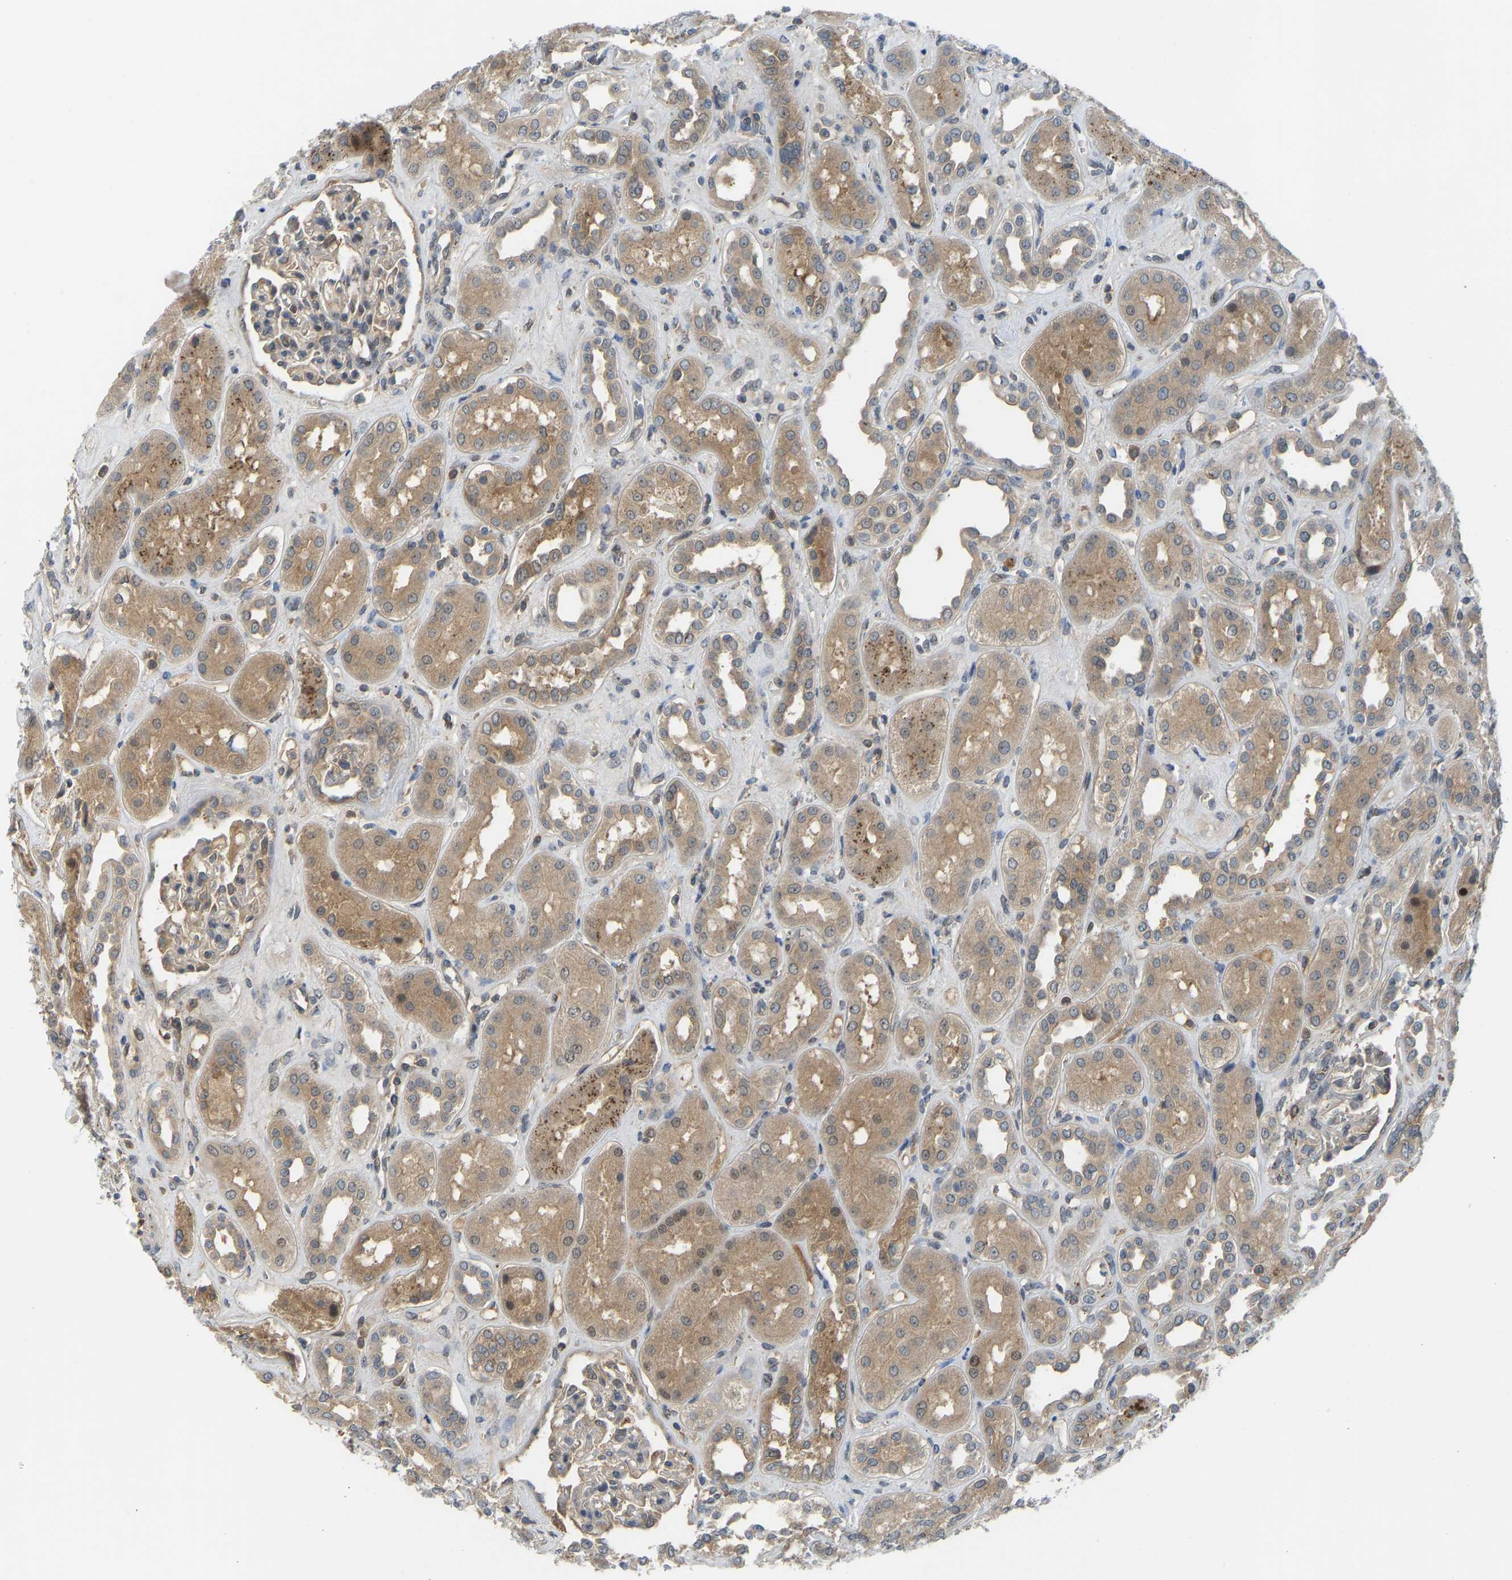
{"staining": {"intensity": "weak", "quantity": "25%-75%", "location": "cytoplasmic/membranous"}, "tissue": "kidney", "cell_type": "Cells in glomeruli", "image_type": "normal", "snomed": [{"axis": "morphology", "description": "Normal tissue, NOS"}, {"axis": "topography", "description": "Kidney"}], "caption": "This is a histology image of immunohistochemistry staining of normal kidney, which shows weak expression in the cytoplasmic/membranous of cells in glomeruli.", "gene": "ZNF251", "patient": {"sex": "male", "age": 59}}